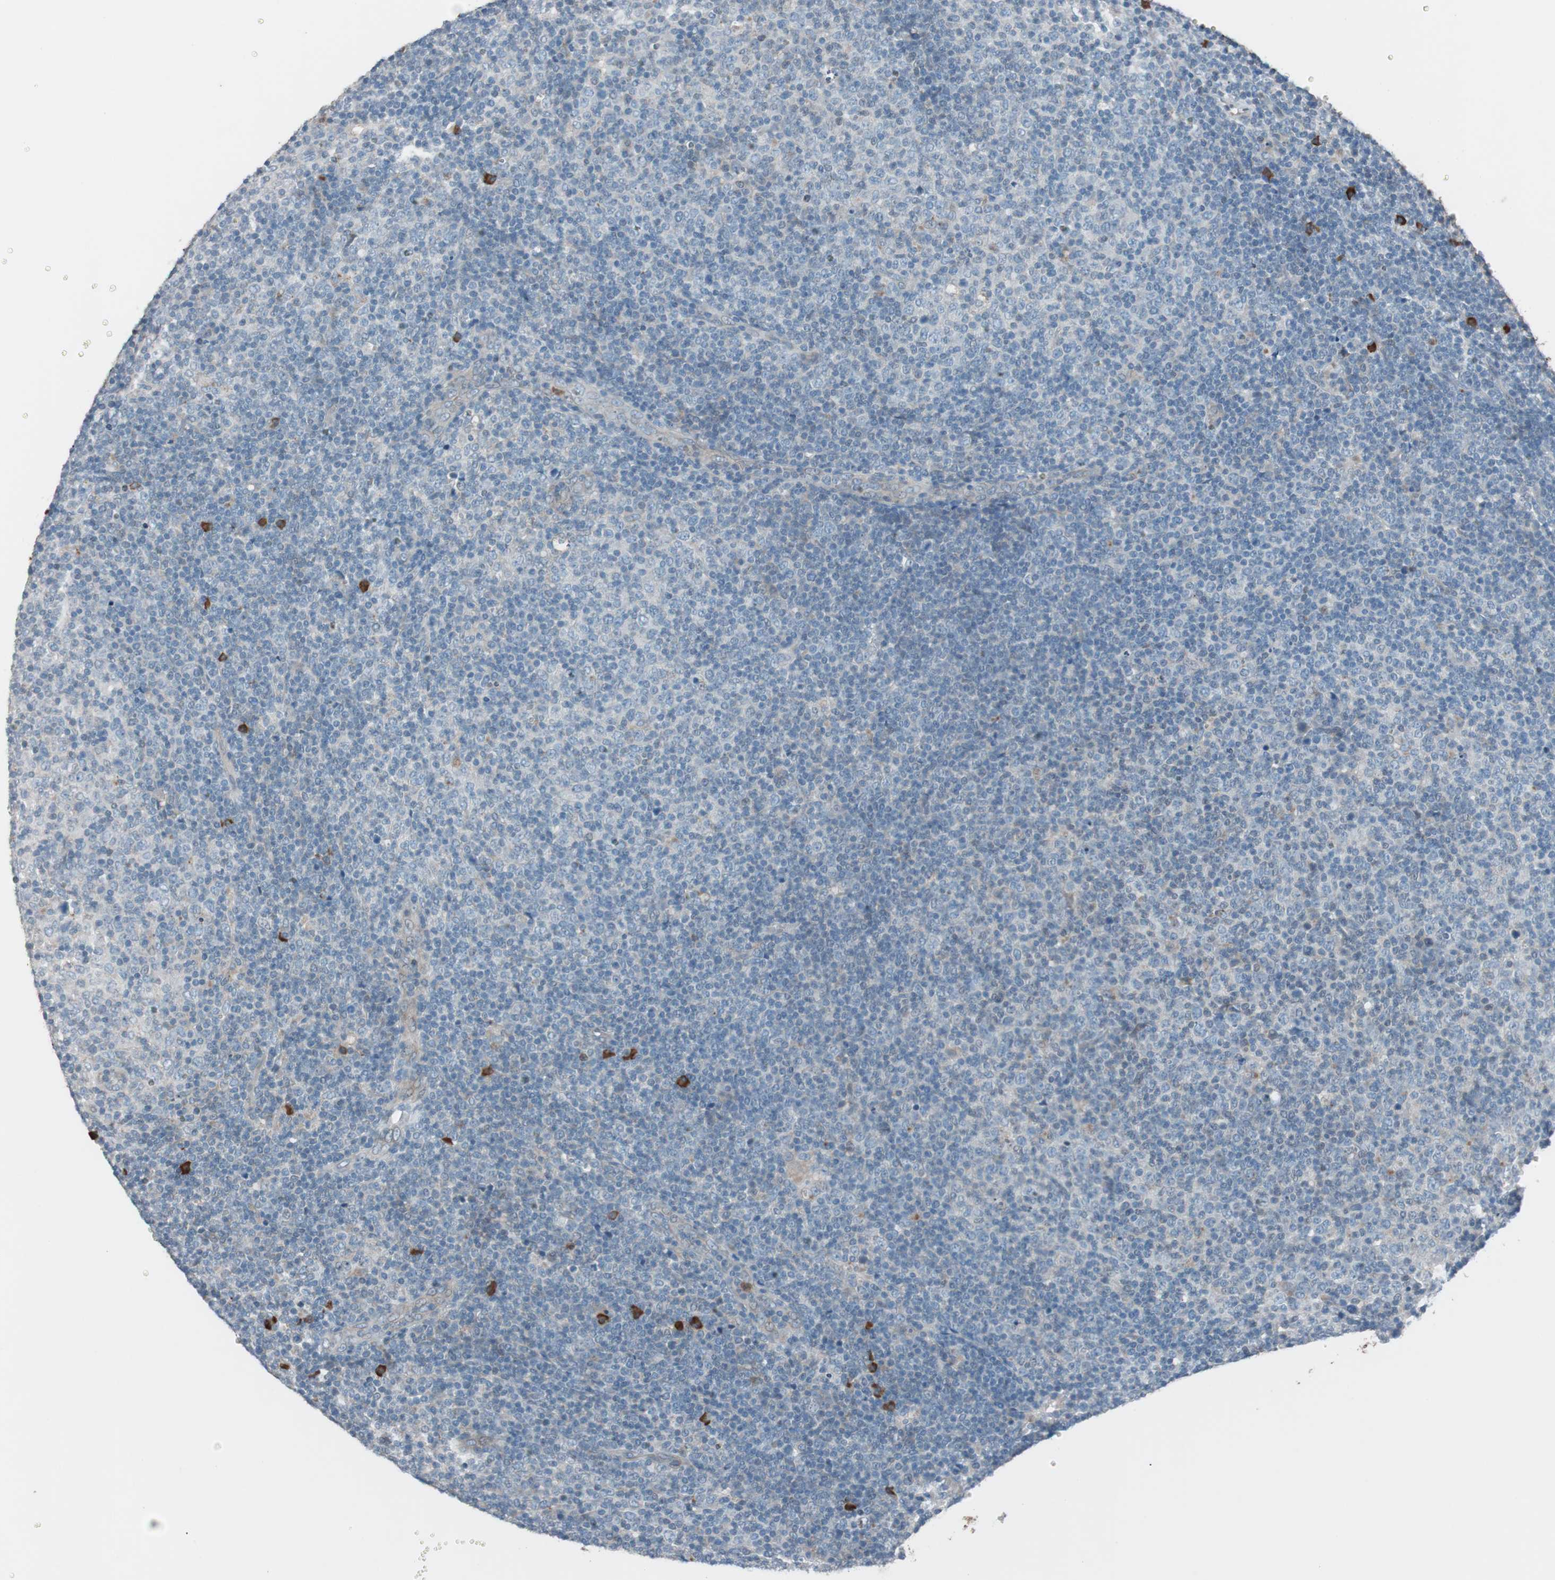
{"staining": {"intensity": "strong", "quantity": "<25%", "location": "cytoplasmic/membranous"}, "tissue": "lymphoma", "cell_type": "Tumor cells", "image_type": "cancer", "snomed": [{"axis": "morphology", "description": "Malignant lymphoma, non-Hodgkin's type, Low grade"}, {"axis": "topography", "description": "Lymph node"}], "caption": "Low-grade malignant lymphoma, non-Hodgkin's type stained for a protein demonstrates strong cytoplasmic/membranous positivity in tumor cells.", "gene": "GRB7", "patient": {"sex": "male", "age": 70}}